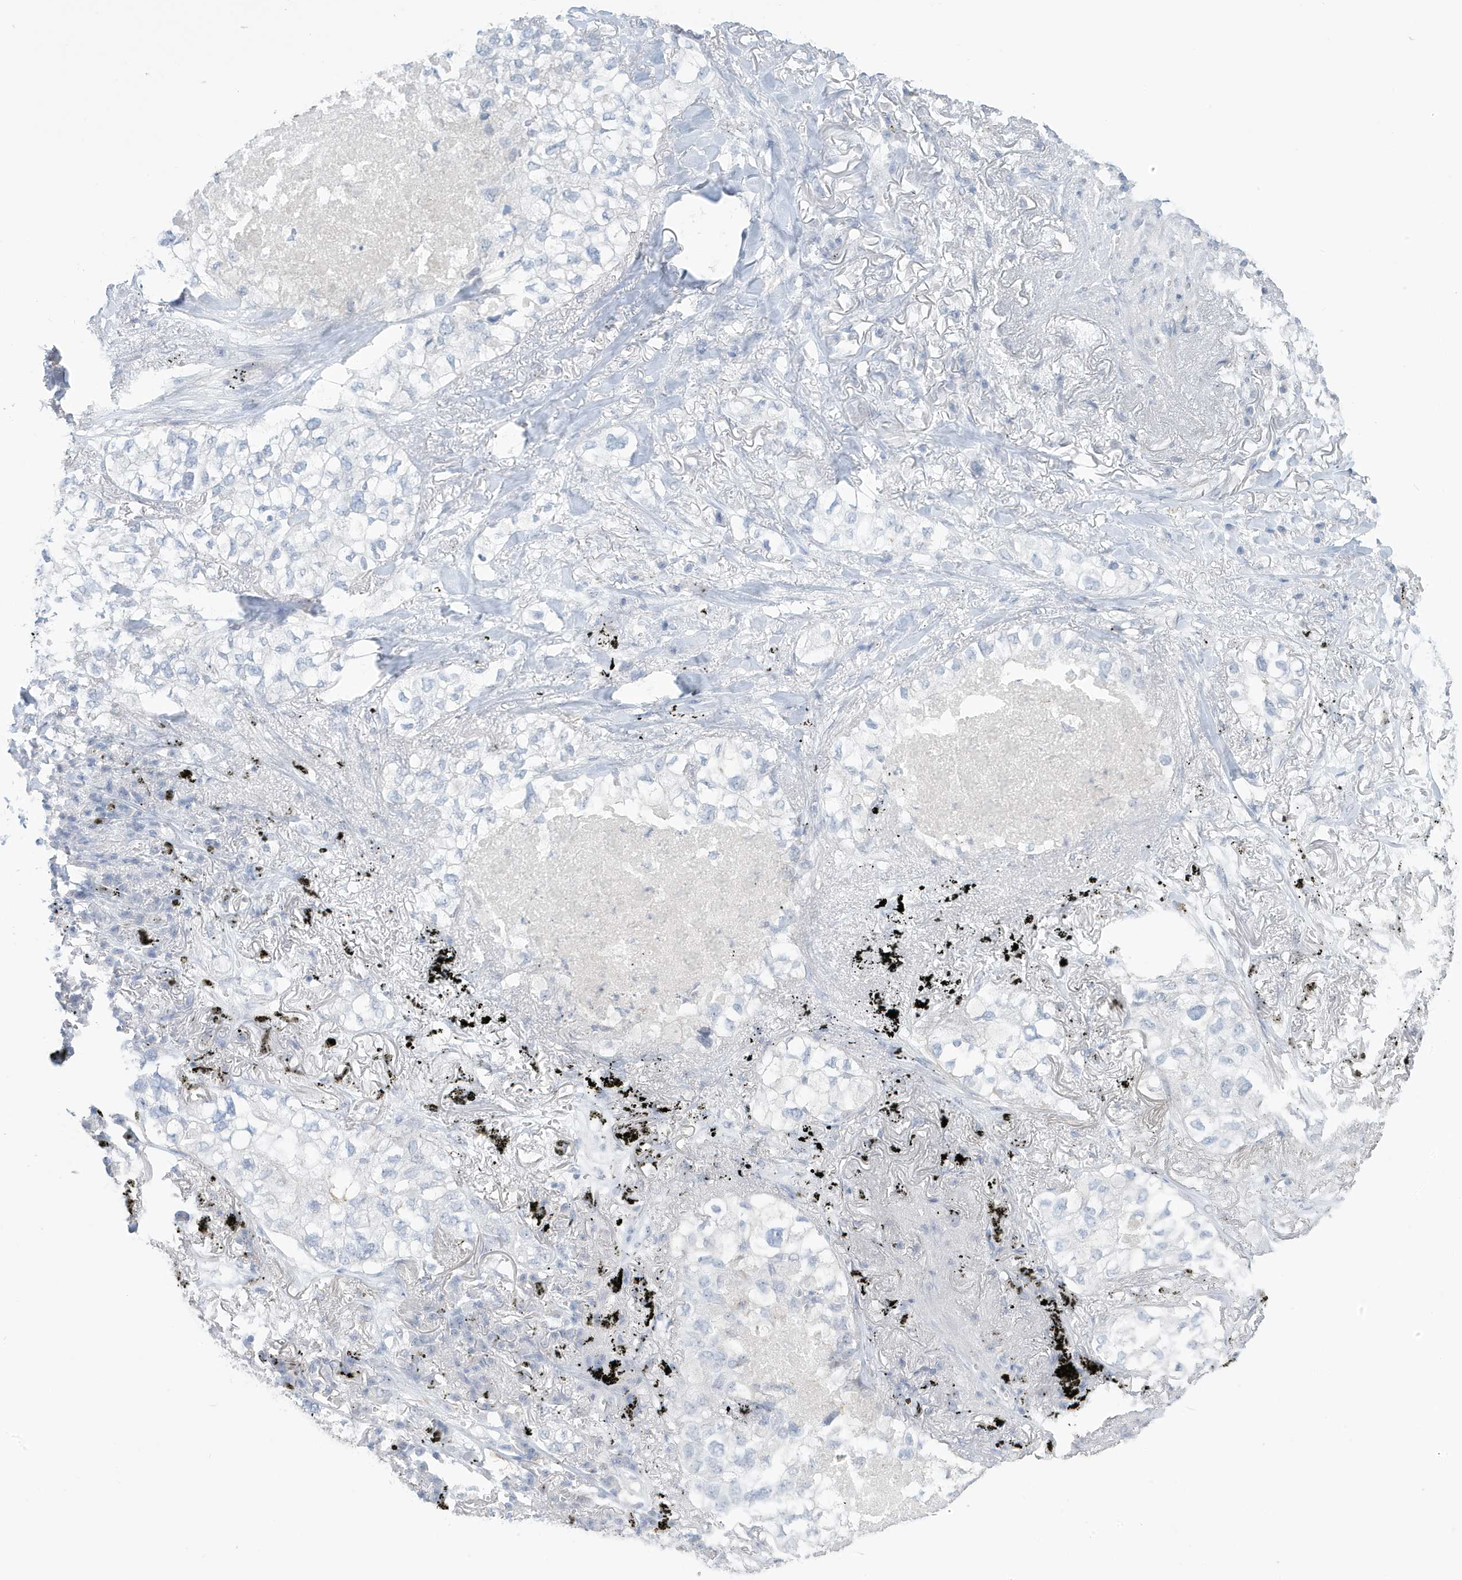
{"staining": {"intensity": "negative", "quantity": "none", "location": "none"}, "tissue": "lung cancer", "cell_type": "Tumor cells", "image_type": "cancer", "snomed": [{"axis": "morphology", "description": "Adenocarcinoma, NOS"}, {"axis": "topography", "description": "Lung"}], "caption": "This is a micrograph of immunohistochemistry (IHC) staining of adenocarcinoma (lung), which shows no expression in tumor cells.", "gene": "PERM1", "patient": {"sex": "male", "age": 65}}